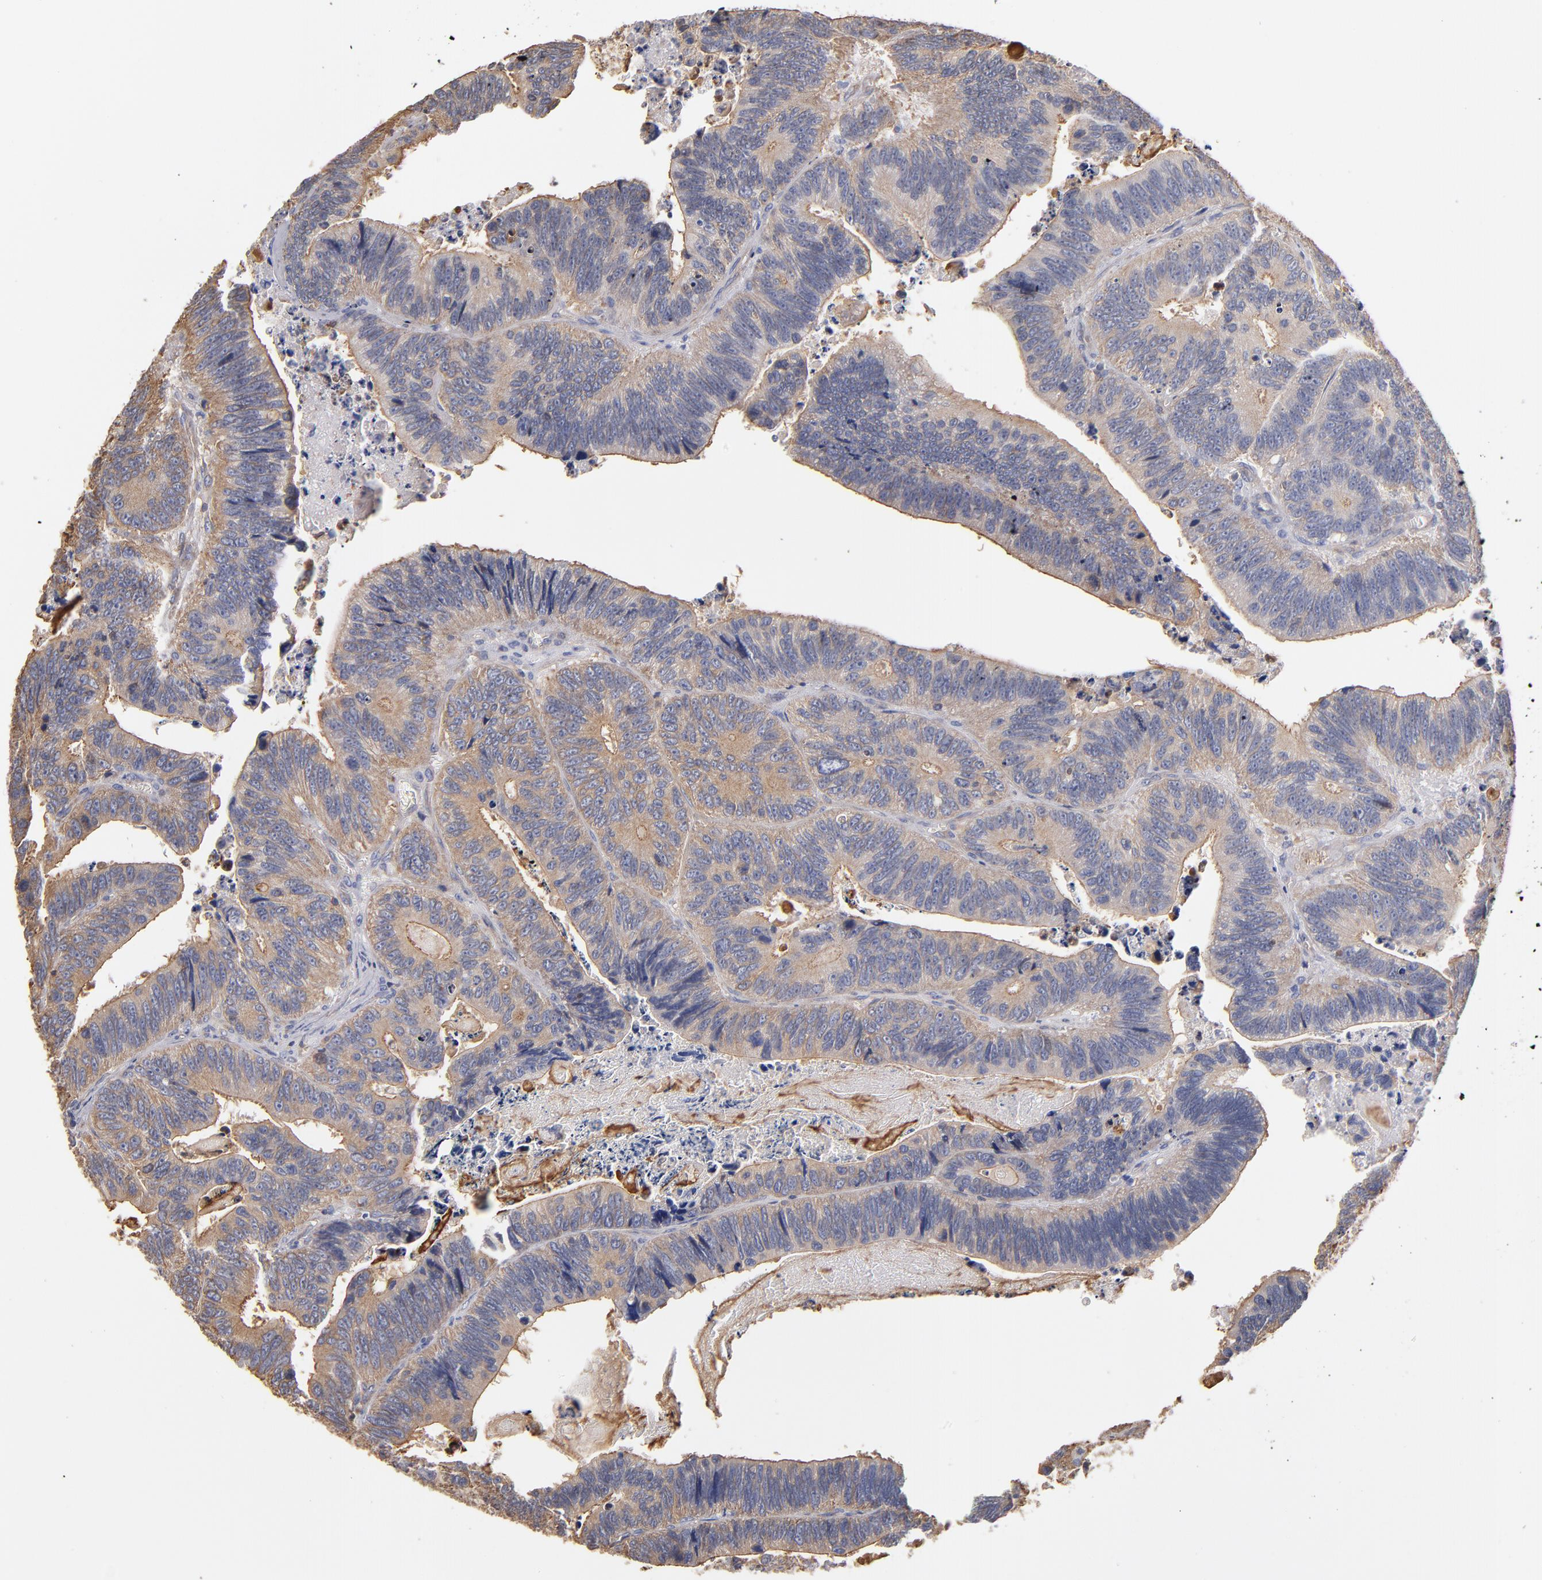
{"staining": {"intensity": "weak", "quantity": ">75%", "location": "cytoplasmic/membranous"}, "tissue": "colorectal cancer", "cell_type": "Tumor cells", "image_type": "cancer", "snomed": [{"axis": "morphology", "description": "Adenocarcinoma, NOS"}, {"axis": "topography", "description": "Colon"}], "caption": "Colorectal cancer stained with a protein marker exhibits weak staining in tumor cells.", "gene": "ESYT2", "patient": {"sex": "male", "age": 72}}